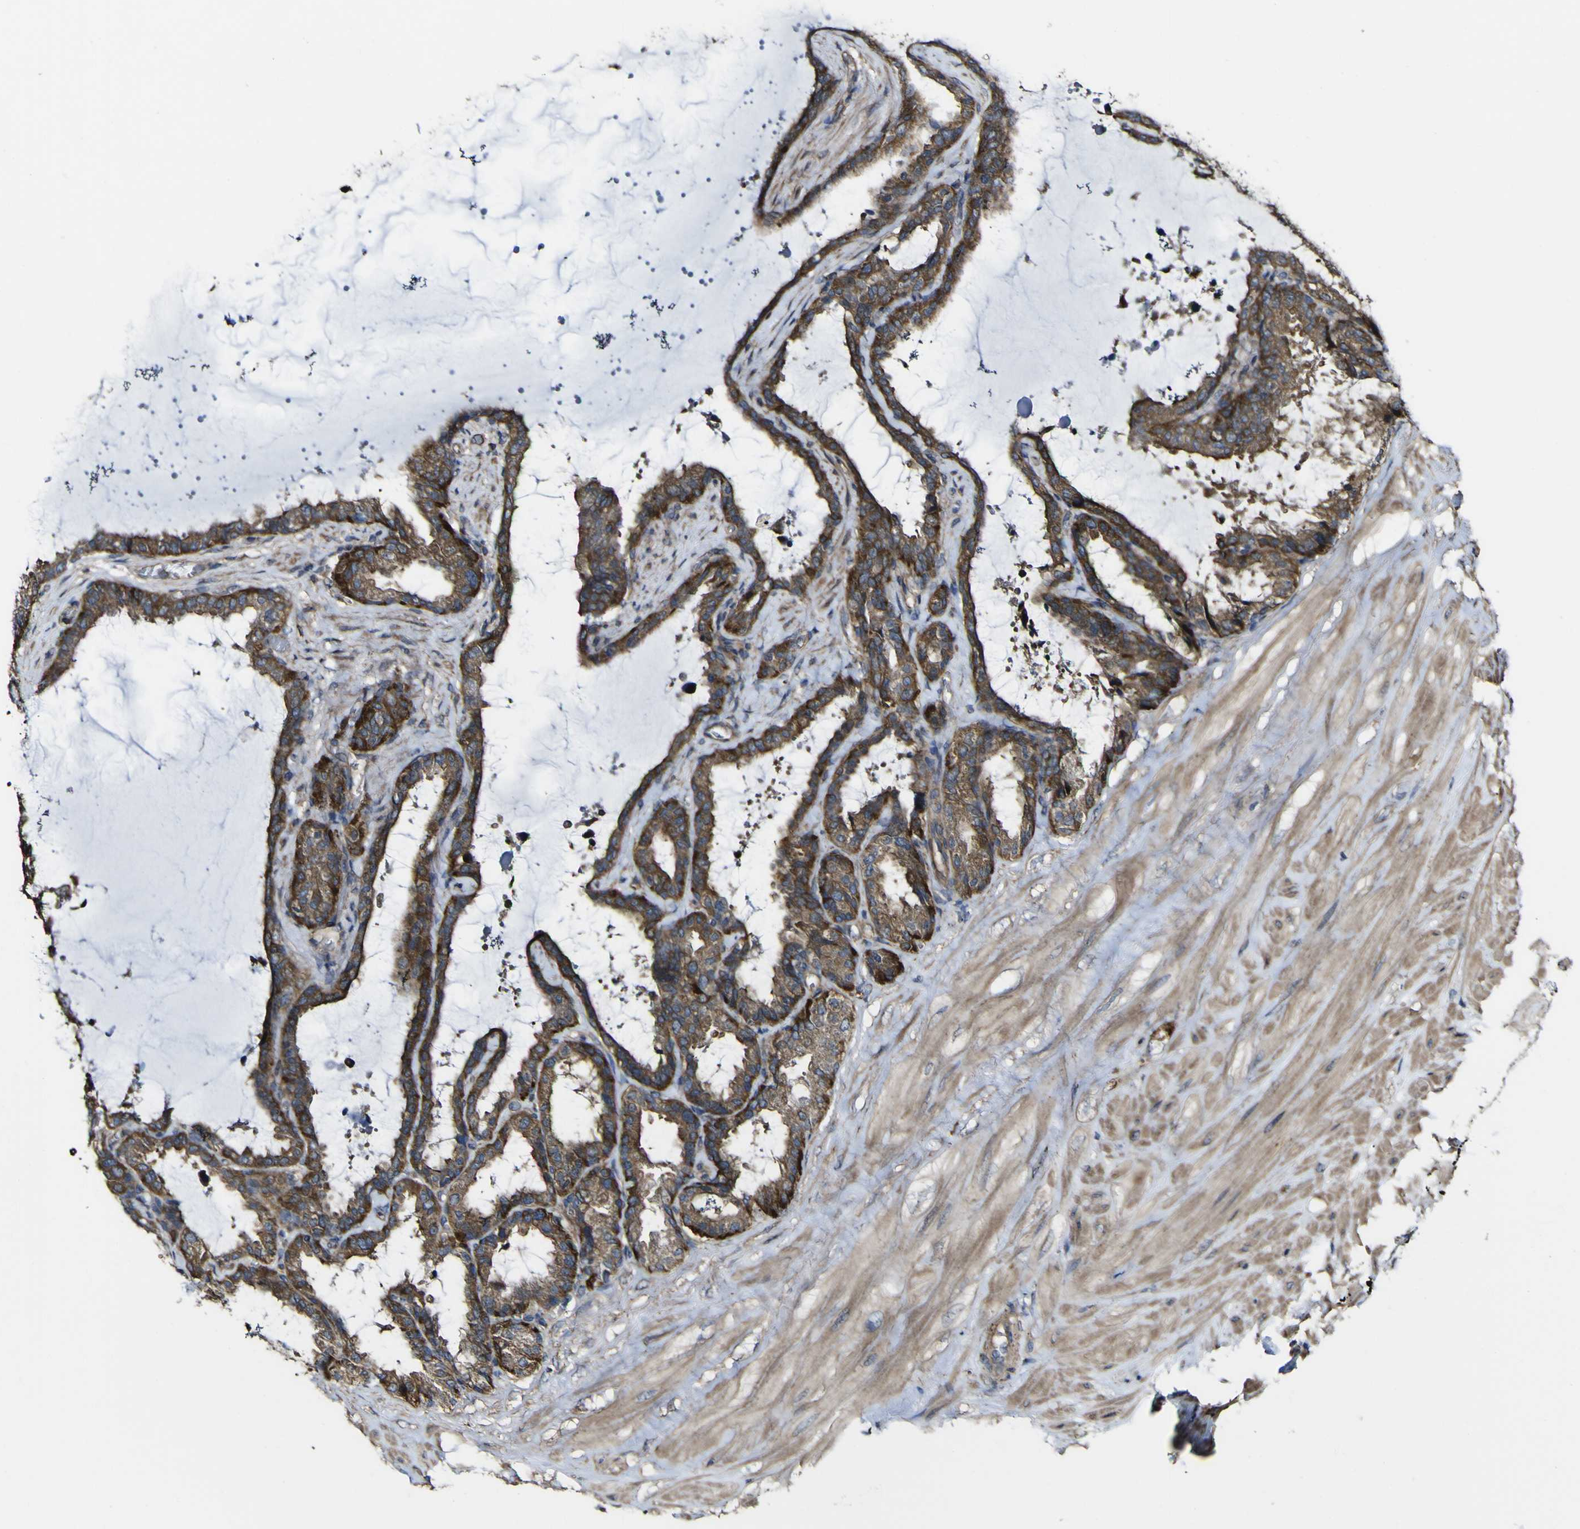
{"staining": {"intensity": "strong", "quantity": ">75%", "location": "cytoplasmic/membranous"}, "tissue": "seminal vesicle", "cell_type": "Glandular cells", "image_type": "normal", "snomed": [{"axis": "morphology", "description": "Normal tissue, NOS"}, {"axis": "topography", "description": "Seminal veicle"}], "caption": "Immunohistochemical staining of unremarkable seminal vesicle exhibits high levels of strong cytoplasmic/membranous expression in about >75% of glandular cells.", "gene": "NAALADL2", "patient": {"sex": "male", "age": 46}}